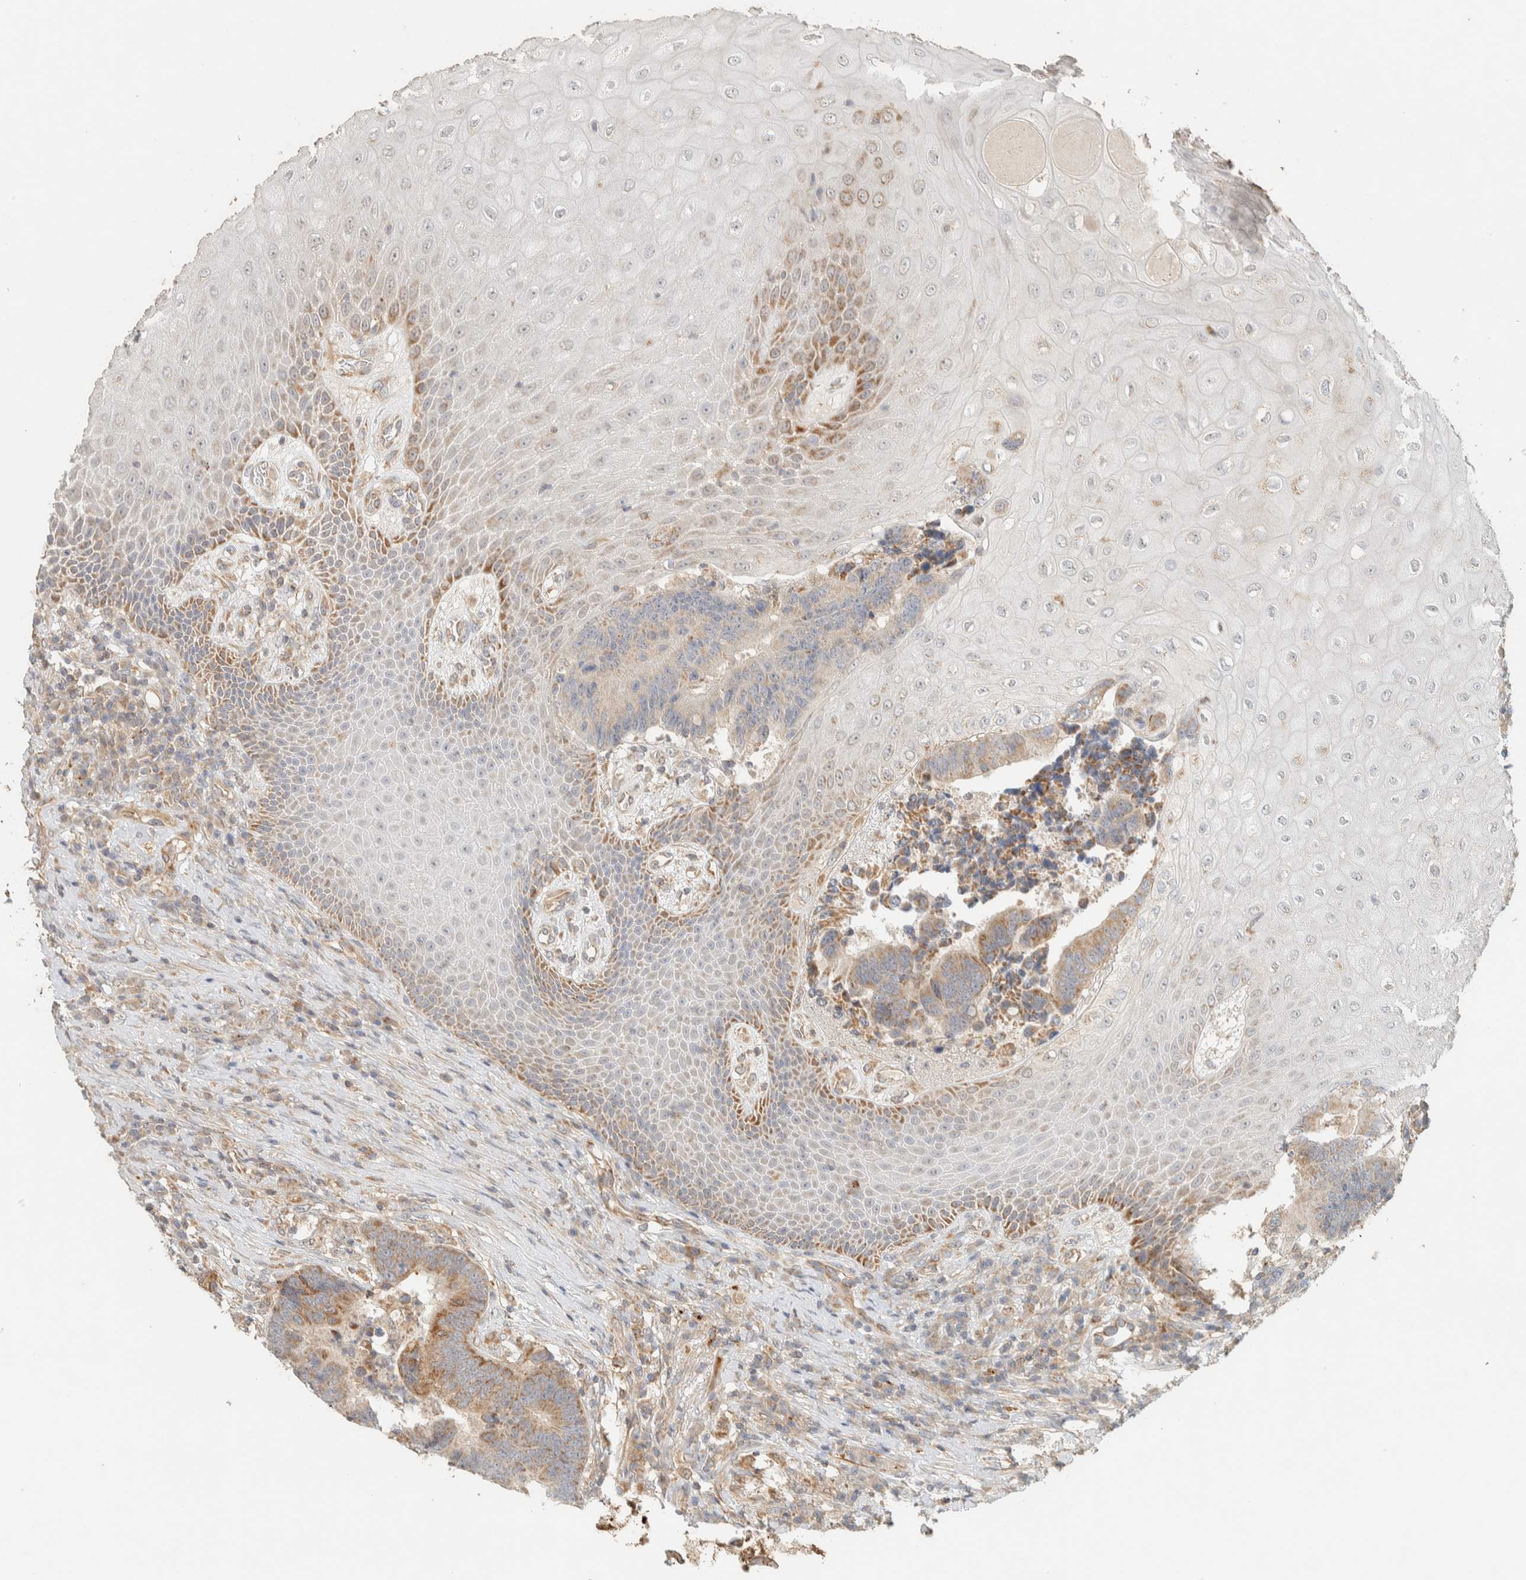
{"staining": {"intensity": "moderate", "quantity": ">75%", "location": "cytoplasmic/membranous"}, "tissue": "colorectal cancer", "cell_type": "Tumor cells", "image_type": "cancer", "snomed": [{"axis": "morphology", "description": "Adenocarcinoma, NOS"}, {"axis": "topography", "description": "Rectum"}, {"axis": "topography", "description": "Anal"}], "caption": "Approximately >75% of tumor cells in colorectal cancer reveal moderate cytoplasmic/membranous protein positivity as visualized by brown immunohistochemical staining.", "gene": "PDE7B", "patient": {"sex": "female", "age": 89}}